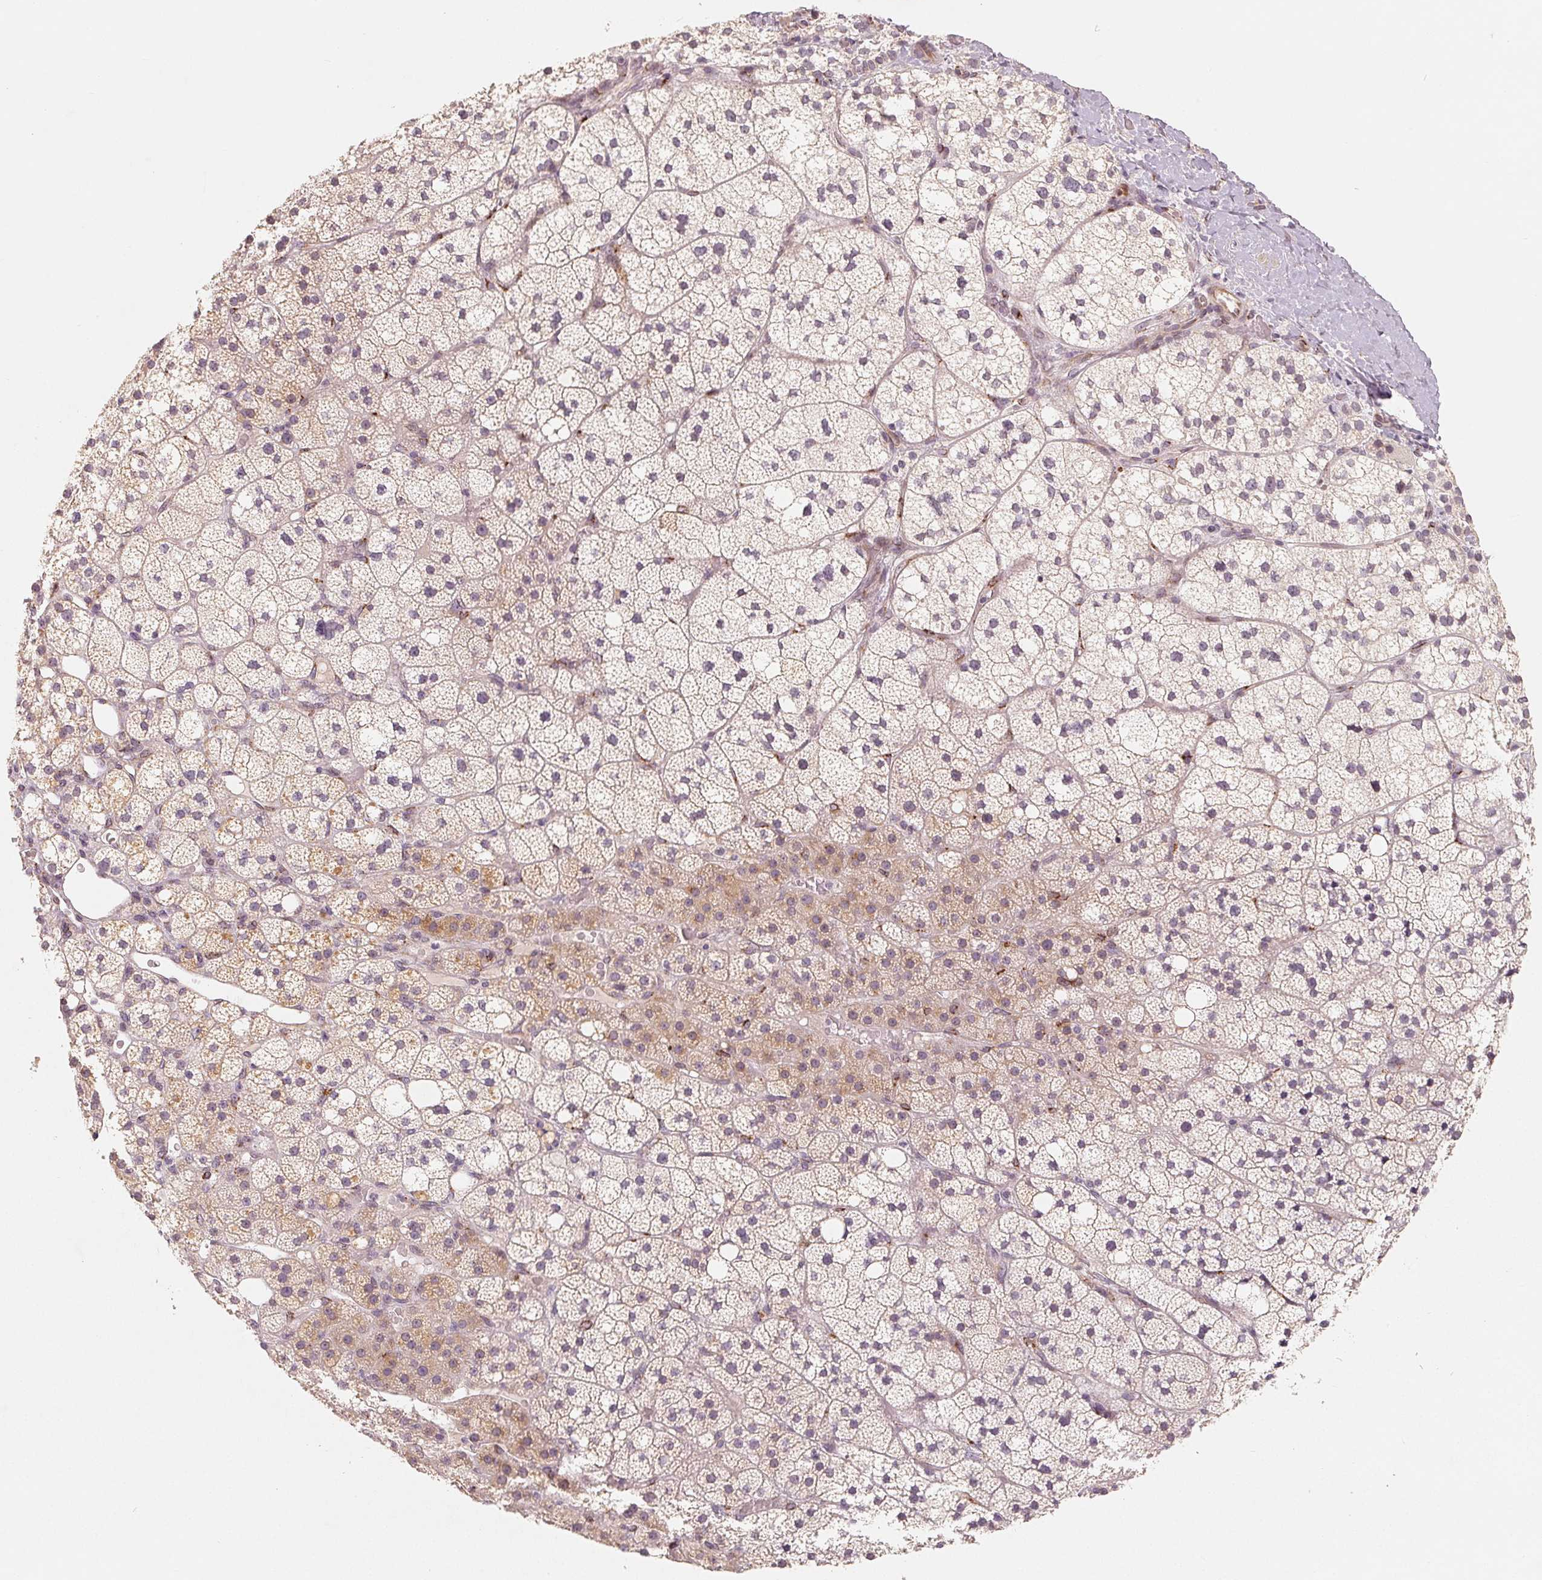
{"staining": {"intensity": "weak", "quantity": "<25%", "location": "cytoplasmic/membranous"}, "tissue": "adrenal gland", "cell_type": "Glandular cells", "image_type": "normal", "snomed": [{"axis": "morphology", "description": "Normal tissue, NOS"}, {"axis": "topography", "description": "Adrenal gland"}], "caption": "The photomicrograph displays no significant expression in glandular cells of adrenal gland.", "gene": "TMSB15B", "patient": {"sex": "male", "age": 53}}